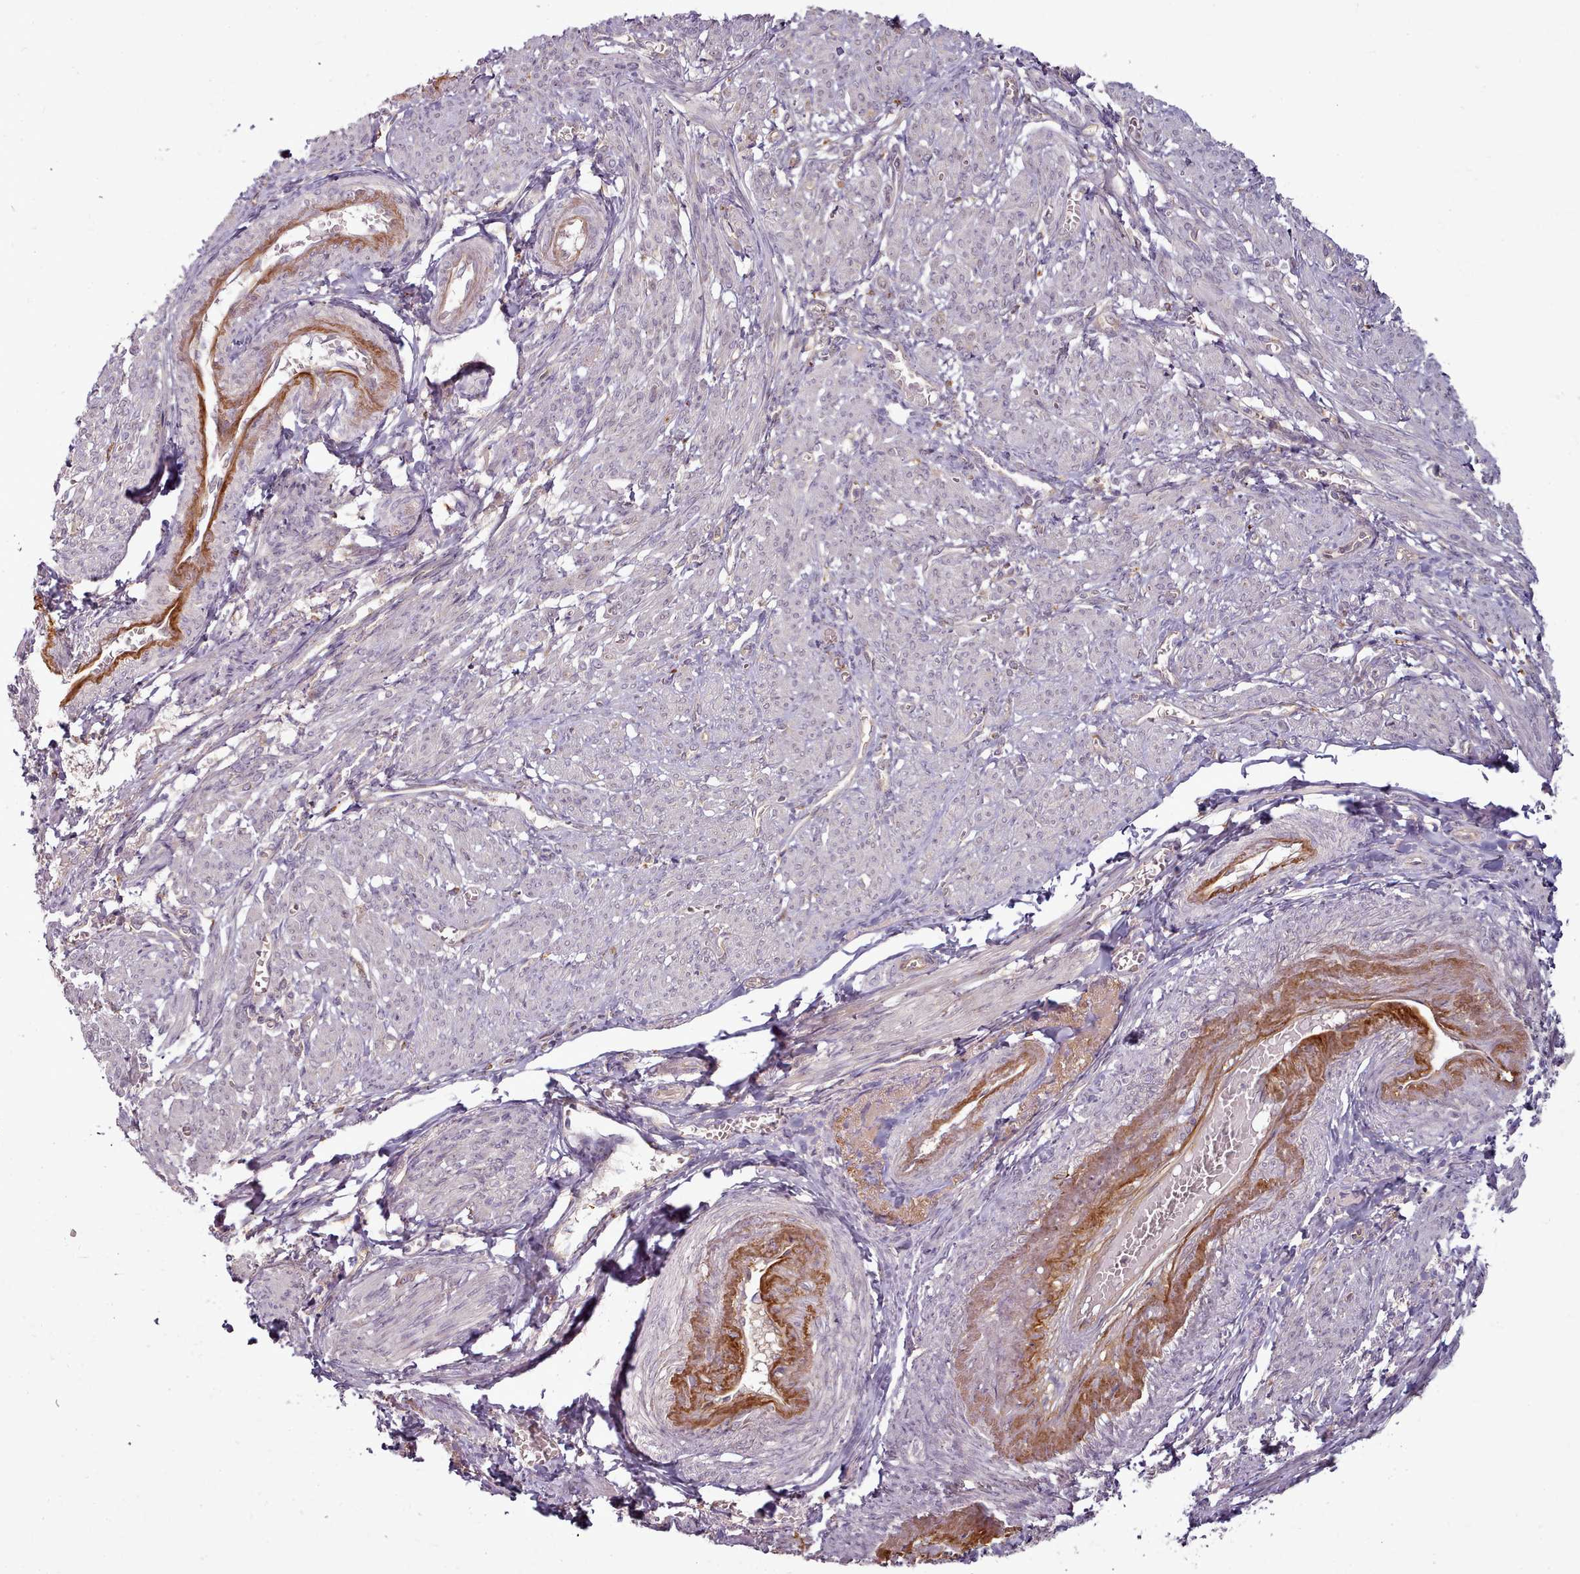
{"staining": {"intensity": "negative", "quantity": "none", "location": "none"}, "tissue": "smooth muscle", "cell_type": "Smooth muscle cells", "image_type": "normal", "snomed": [{"axis": "morphology", "description": "Normal tissue, NOS"}, {"axis": "topography", "description": "Smooth muscle"}], "caption": "Immunohistochemistry photomicrograph of unremarkable smooth muscle stained for a protein (brown), which reveals no staining in smooth muscle cells.", "gene": "C1QTNF5", "patient": {"sex": "female", "age": 39}}